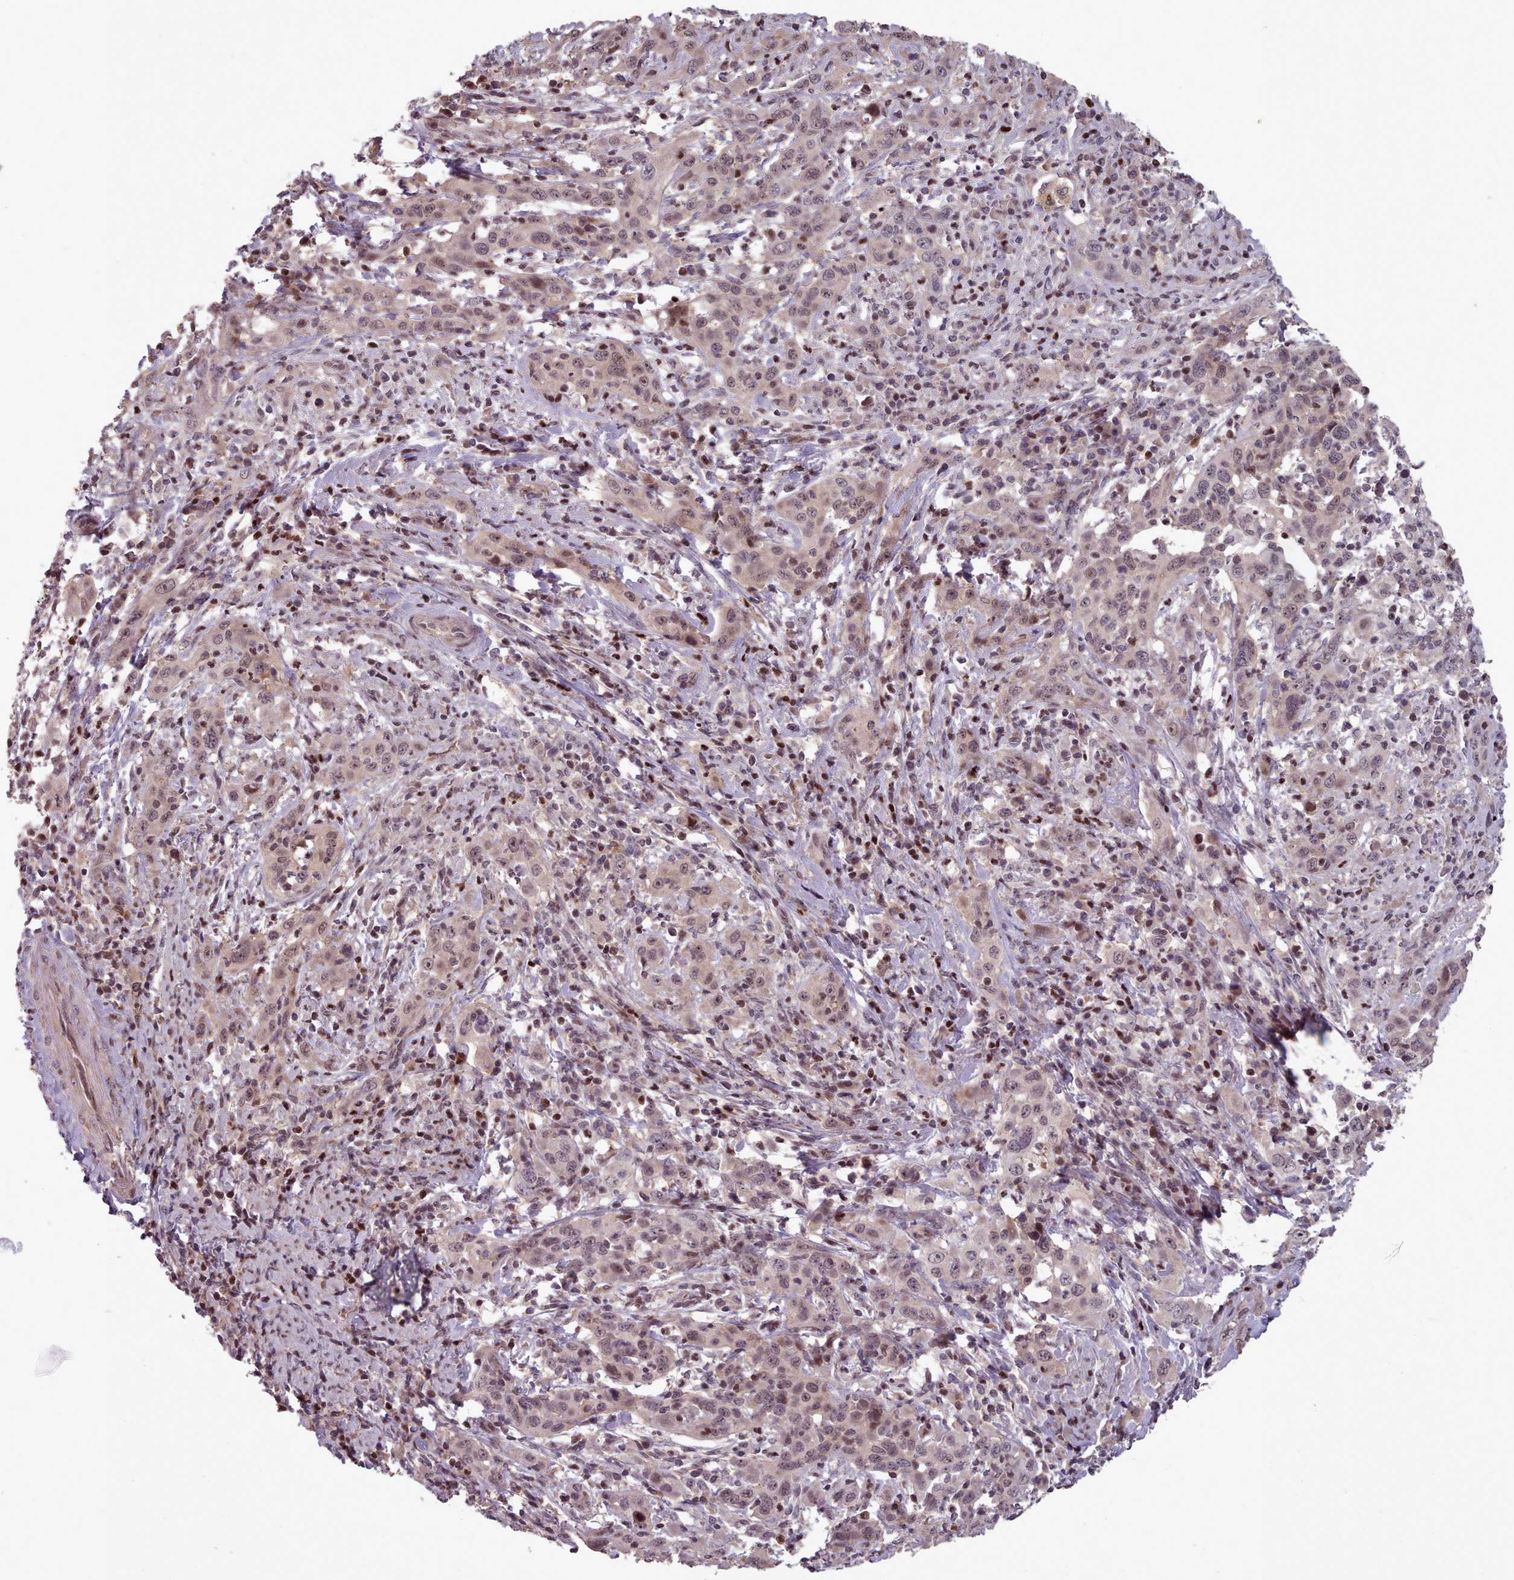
{"staining": {"intensity": "weak", "quantity": ">75%", "location": "nuclear"}, "tissue": "cervical cancer", "cell_type": "Tumor cells", "image_type": "cancer", "snomed": [{"axis": "morphology", "description": "Squamous cell carcinoma, NOS"}, {"axis": "topography", "description": "Cervix"}], "caption": "Protein expression analysis of human cervical squamous cell carcinoma reveals weak nuclear staining in approximately >75% of tumor cells.", "gene": "ENSA", "patient": {"sex": "female", "age": 46}}